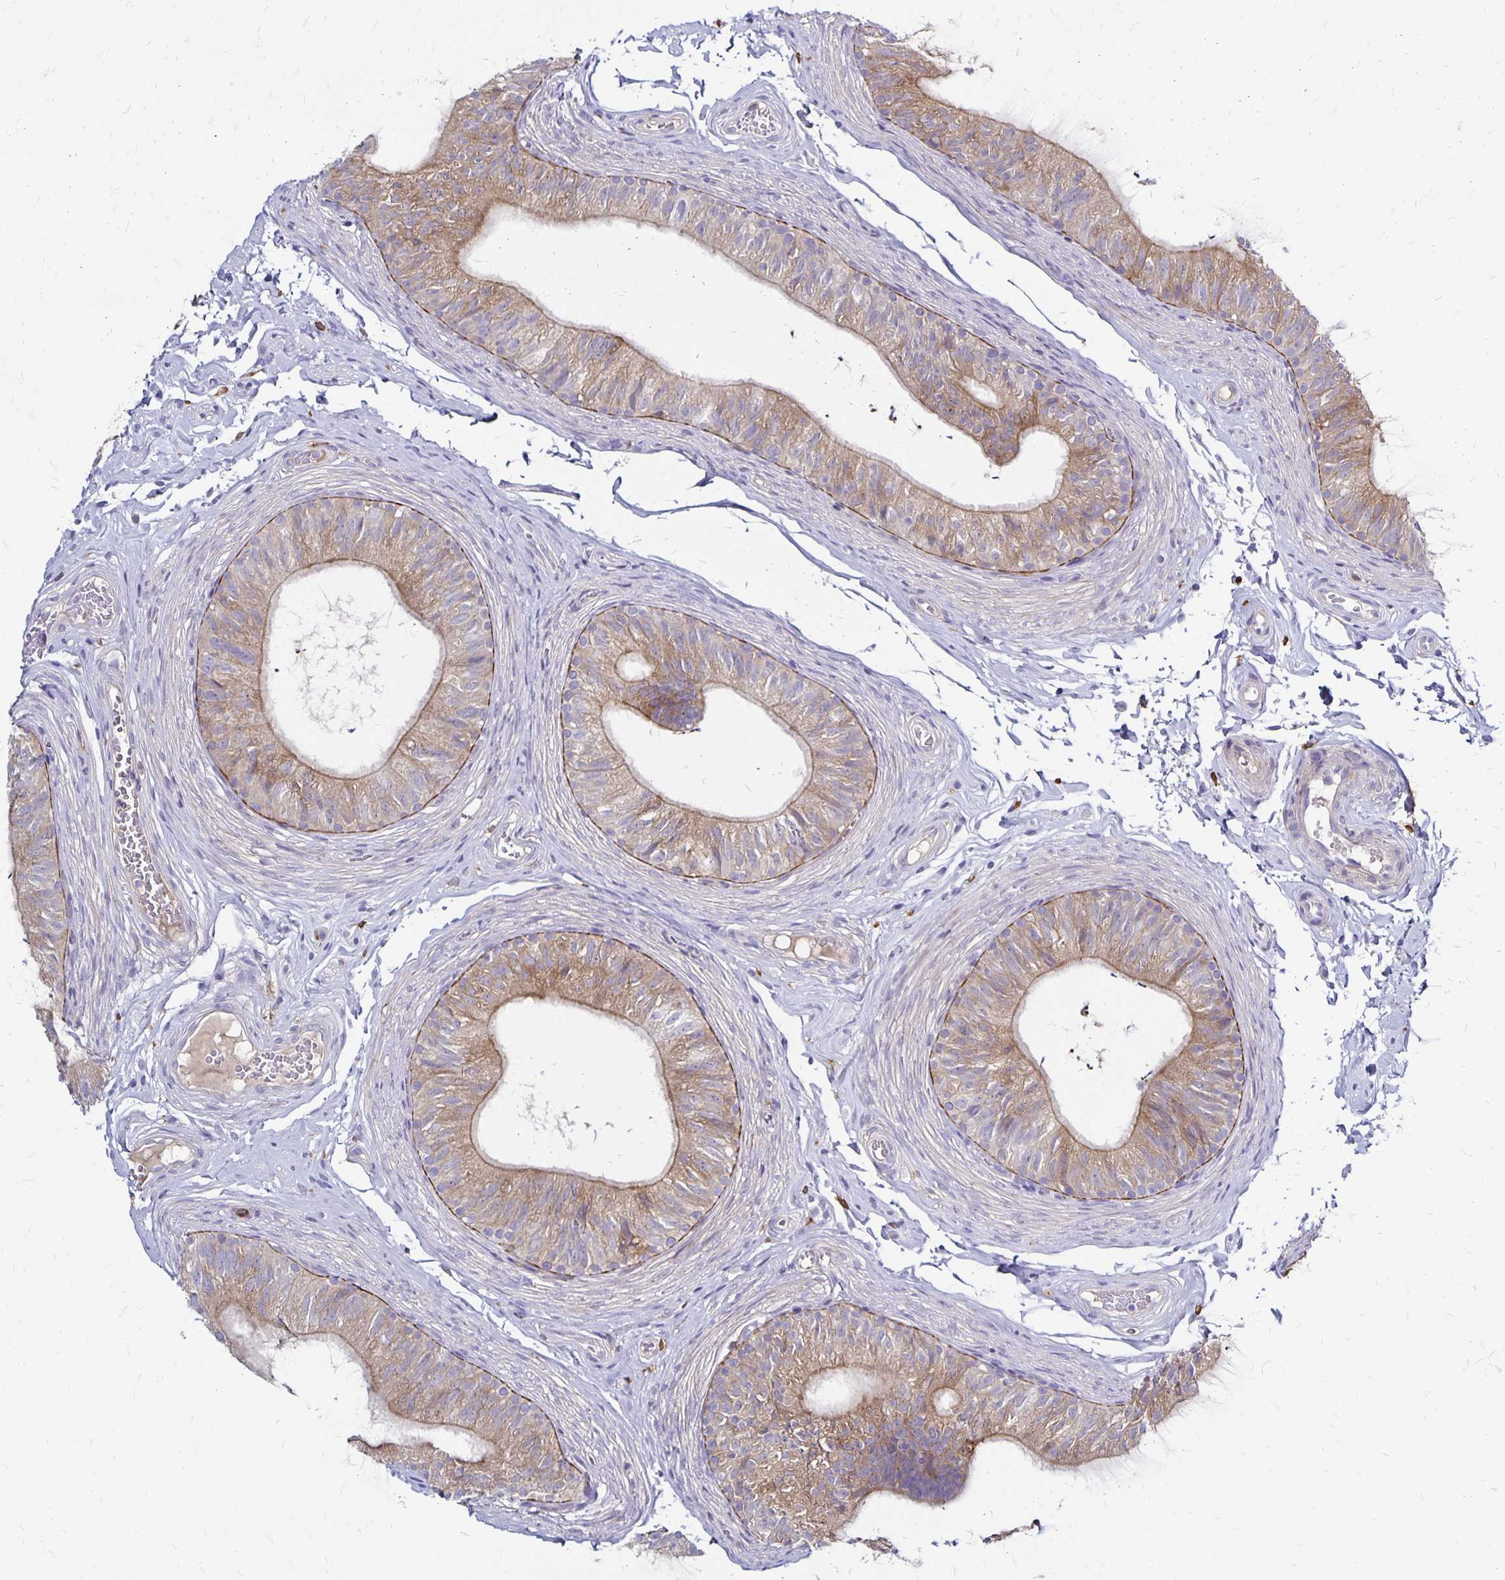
{"staining": {"intensity": "moderate", "quantity": ">75%", "location": "cytoplasmic/membranous"}, "tissue": "epididymis", "cell_type": "Glandular cells", "image_type": "normal", "snomed": [{"axis": "morphology", "description": "Normal tissue, NOS"}, {"axis": "topography", "description": "Epididymis, spermatic cord, NOS"}, {"axis": "topography", "description": "Epididymis"}, {"axis": "topography", "description": "Peripheral nerve tissue"}], "caption": "Protein expression analysis of benign human epididymis reveals moderate cytoplasmic/membranous expression in approximately >75% of glandular cells. (Stains: DAB (3,3'-diaminobenzidine) in brown, nuclei in blue, Microscopy: brightfield microscopy at high magnification).", "gene": "TNS3", "patient": {"sex": "male", "age": 29}}